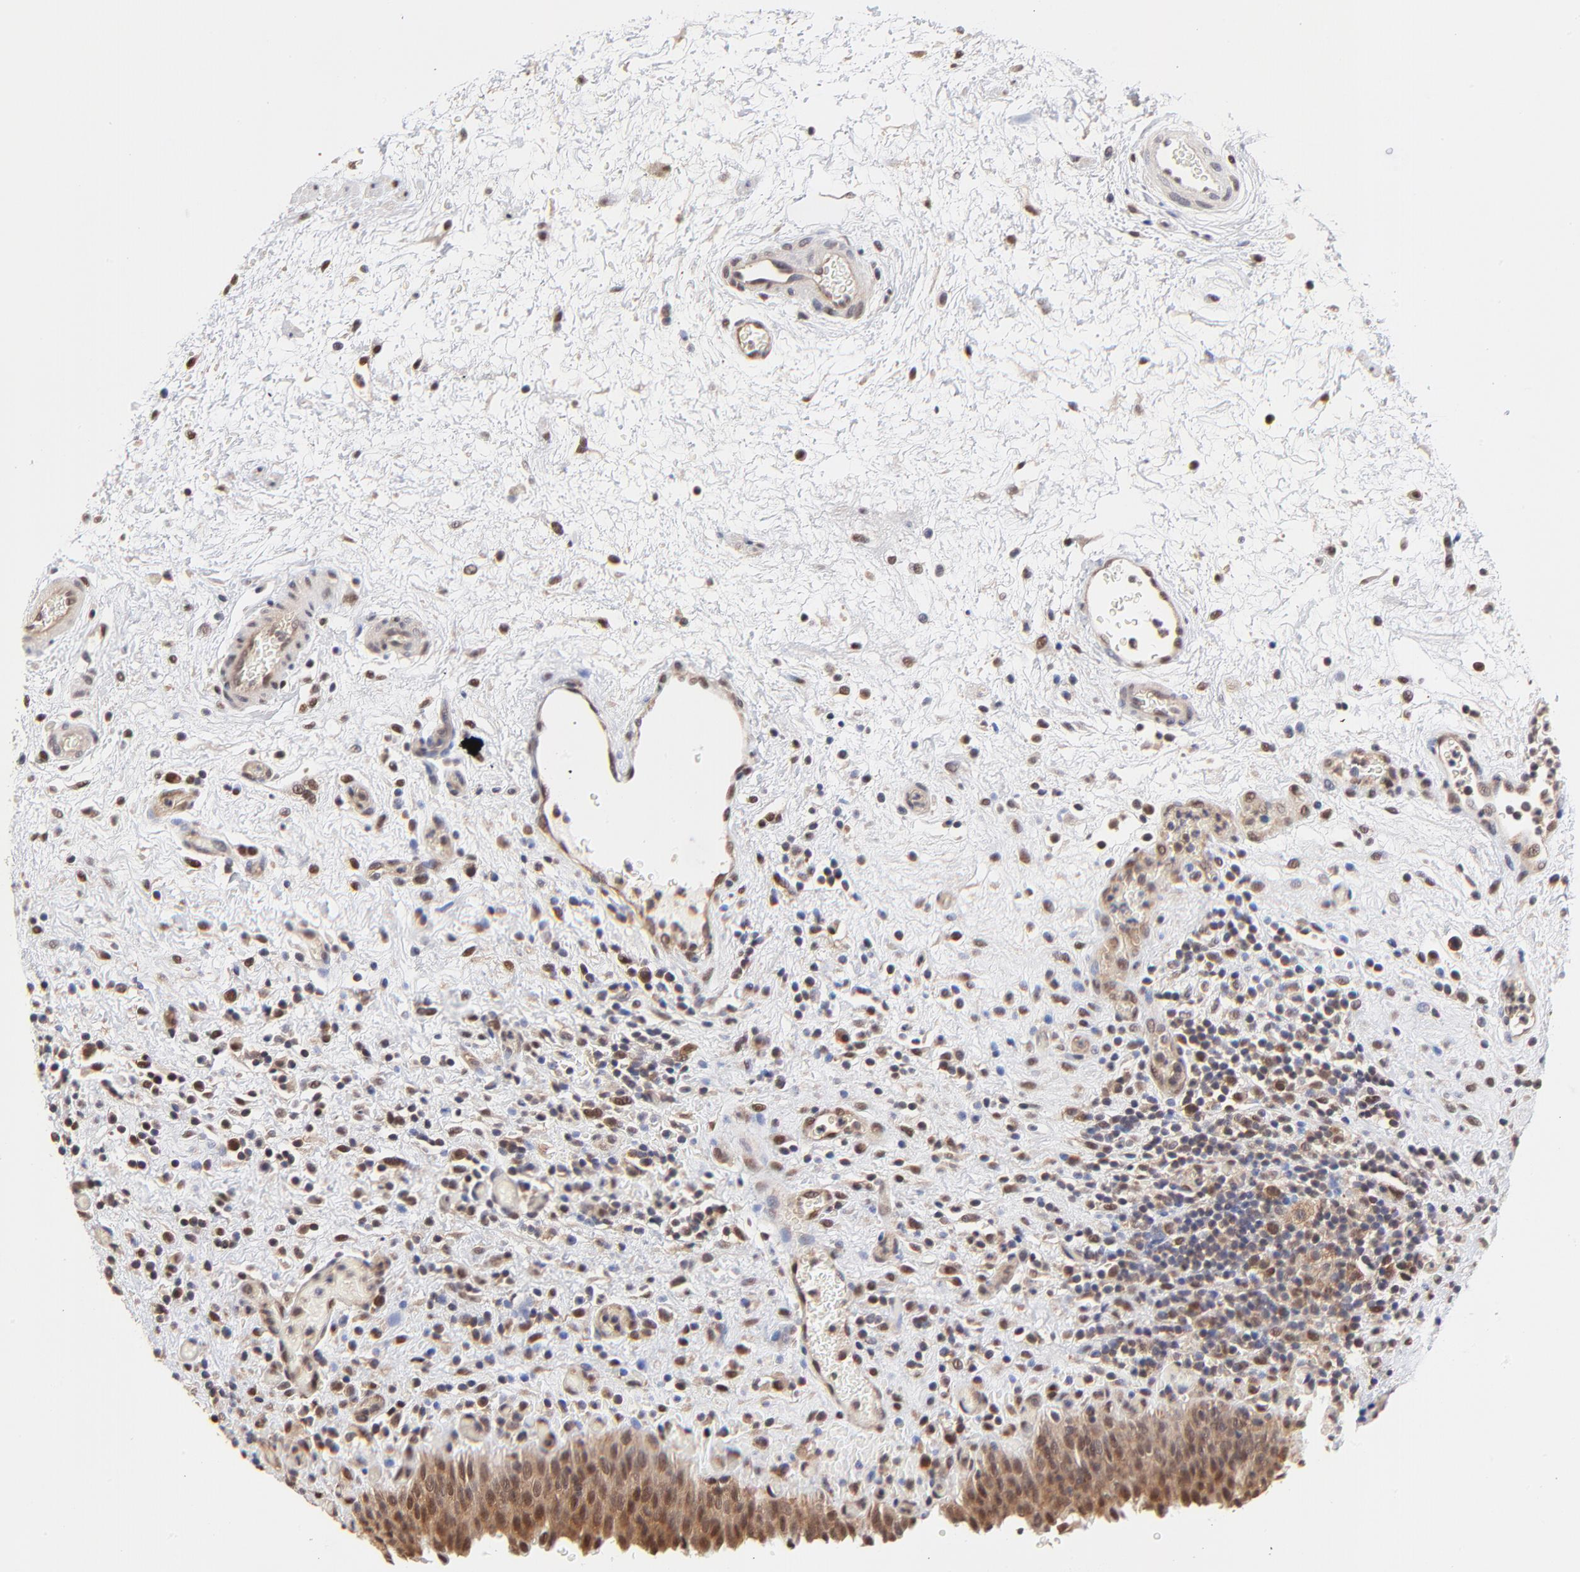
{"staining": {"intensity": "moderate", "quantity": ">75%", "location": "cytoplasmic/membranous,nuclear"}, "tissue": "urinary bladder", "cell_type": "Urothelial cells", "image_type": "normal", "snomed": [{"axis": "morphology", "description": "Normal tissue, NOS"}, {"axis": "topography", "description": "Urinary bladder"}], "caption": "Immunohistochemistry (IHC) micrograph of unremarkable urinary bladder stained for a protein (brown), which demonstrates medium levels of moderate cytoplasmic/membranous,nuclear positivity in approximately >75% of urothelial cells.", "gene": "PSMC4", "patient": {"sex": "male", "age": 51}}